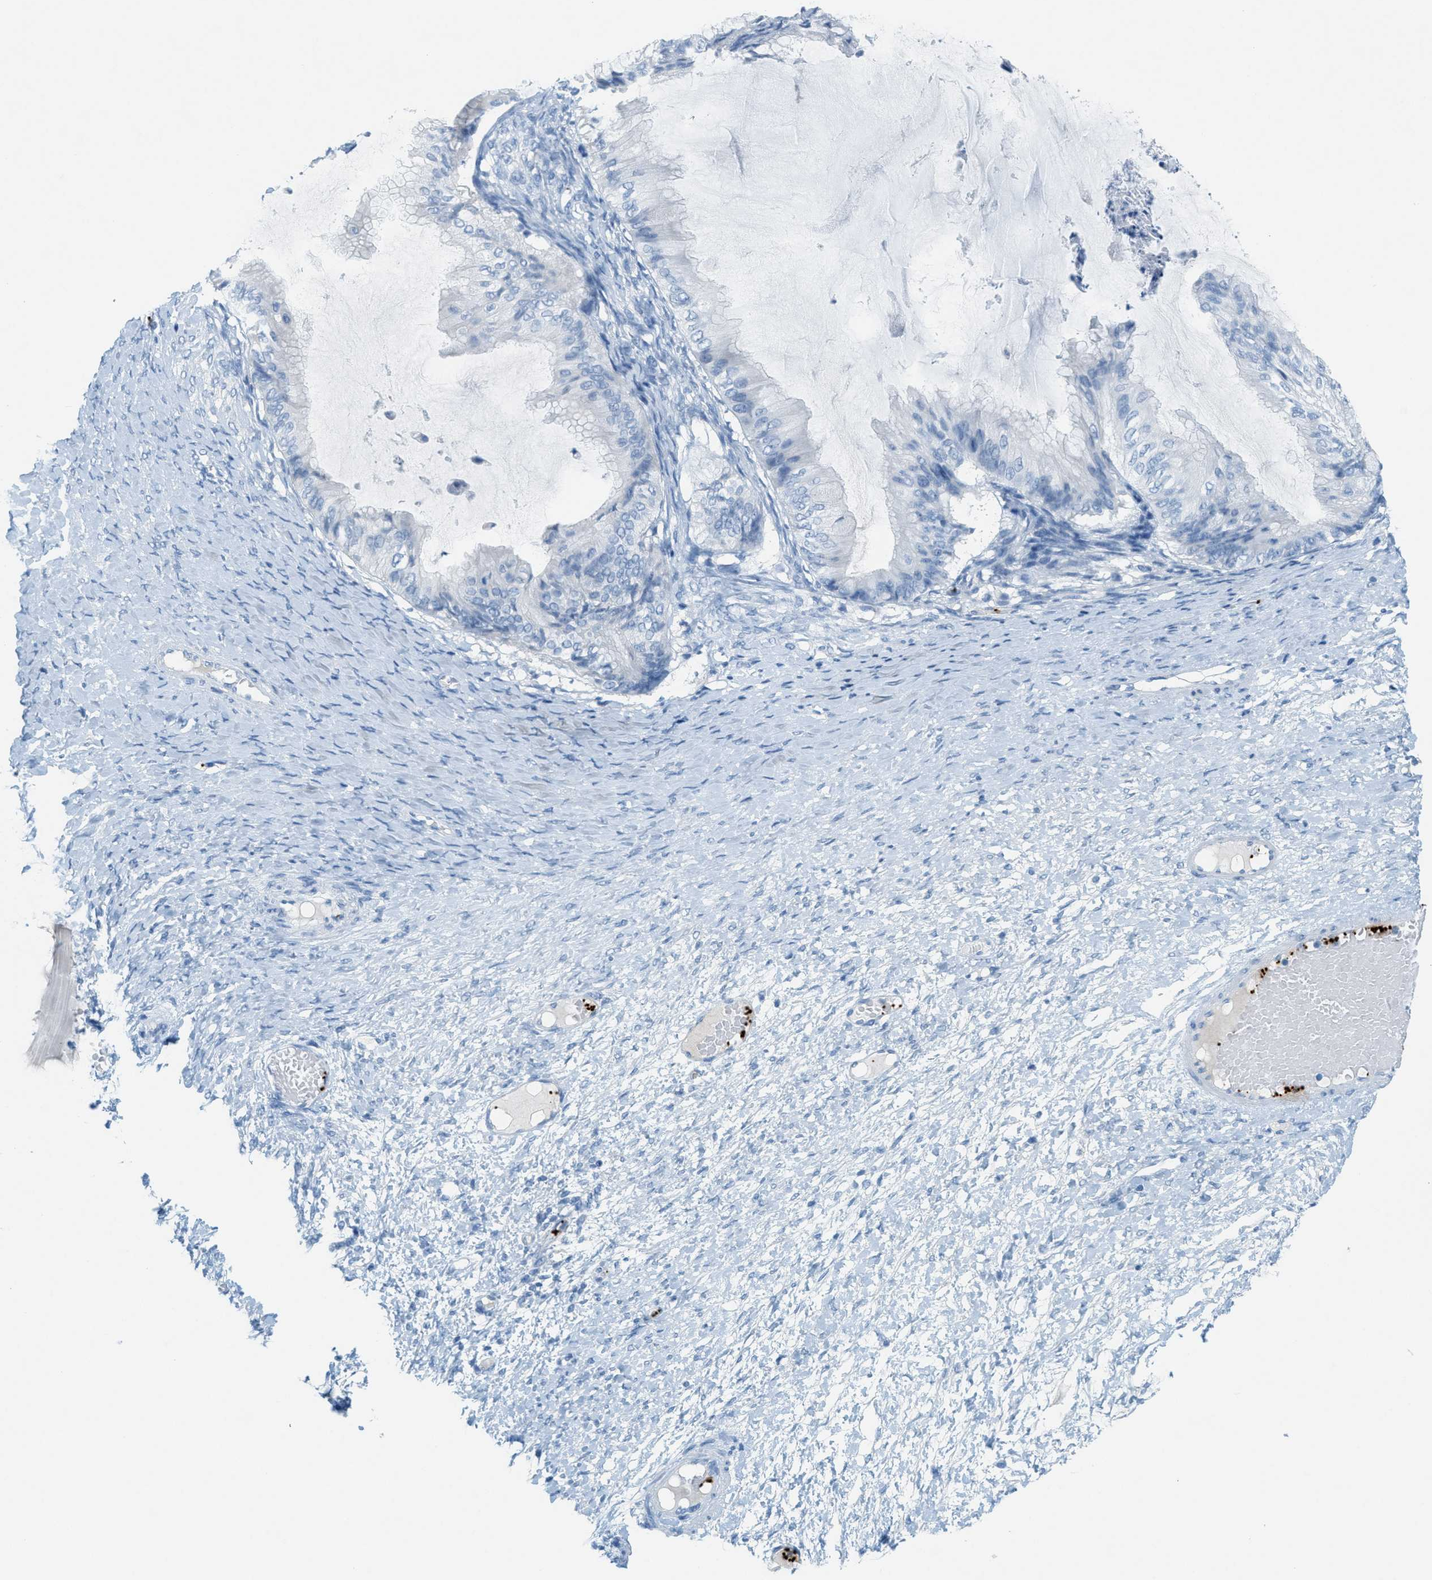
{"staining": {"intensity": "negative", "quantity": "none", "location": "none"}, "tissue": "ovarian cancer", "cell_type": "Tumor cells", "image_type": "cancer", "snomed": [{"axis": "morphology", "description": "Cystadenocarcinoma, mucinous, NOS"}, {"axis": "topography", "description": "Ovary"}], "caption": "Photomicrograph shows no significant protein positivity in tumor cells of ovarian mucinous cystadenocarcinoma. (DAB (3,3'-diaminobenzidine) IHC, high magnification).", "gene": "PPBP", "patient": {"sex": "female", "age": 61}}